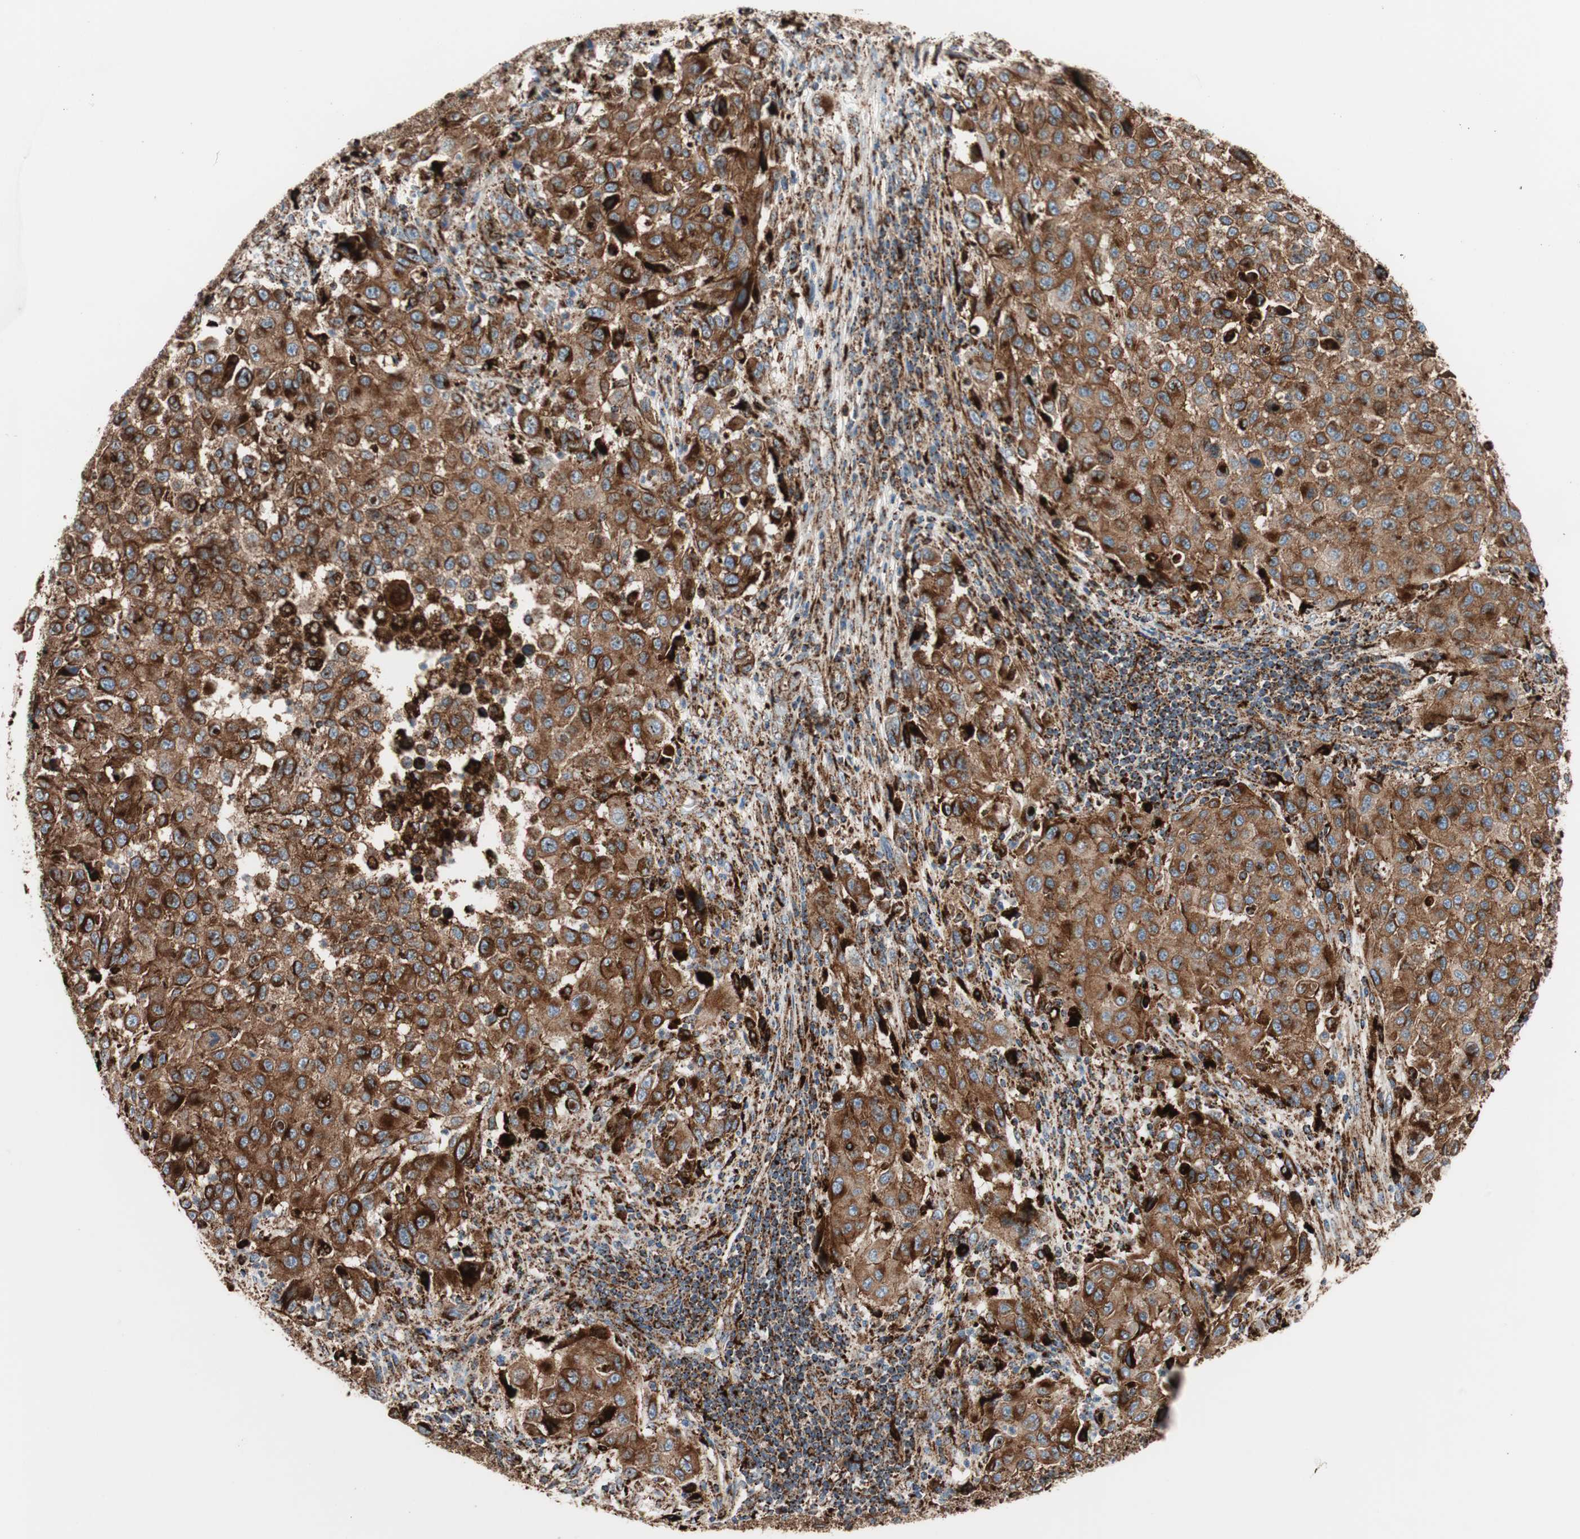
{"staining": {"intensity": "strong", "quantity": ">75%", "location": "cytoplasmic/membranous"}, "tissue": "melanoma", "cell_type": "Tumor cells", "image_type": "cancer", "snomed": [{"axis": "morphology", "description": "Malignant melanoma, Metastatic site"}, {"axis": "topography", "description": "Lymph node"}], "caption": "High-power microscopy captured an IHC micrograph of malignant melanoma (metastatic site), revealing strong cytoplasmic/membranous expression in approximately >75% of tumor cells. (Brightfield microscopy of DAB IHC at high magnification).", "gene": "LAMP1", "patient": {"sex": "male", "age": 61}}